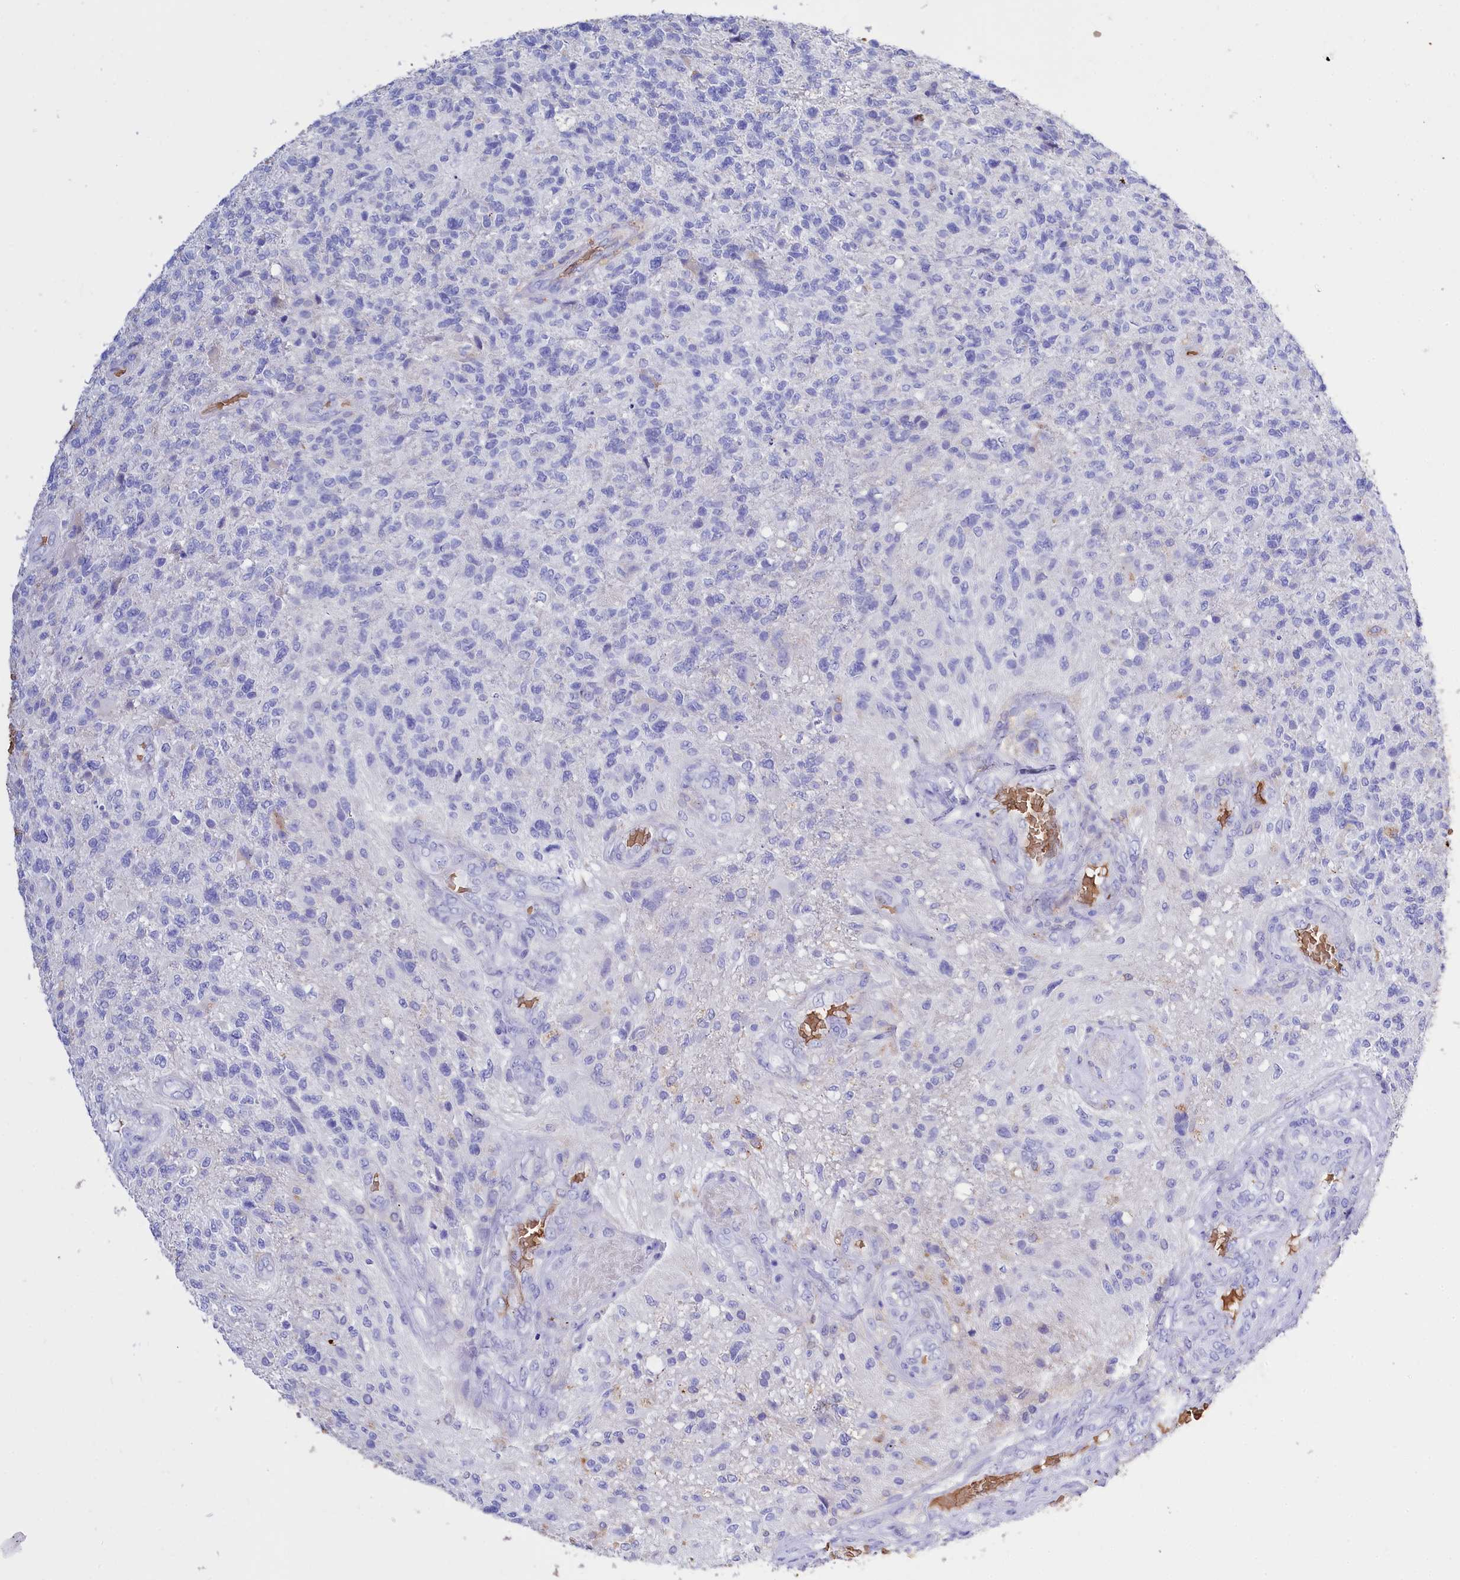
{"staining": {"intensity": "negative", "quantity": "none", "location": "none"}, "tissue": "glioma", "cell_type": "Tumor cells", "image_type": "cancer", "snomed": [{"axis": "morphology", "description": "Glioma, malignant, High grade"}, {"axis": "topography", "description": "Brain"}], "caption": "There is no significant positivity in tumor cells of glioma.", "gene": "RPUSD3", "patient": {"sex": "male", "age": 56}}